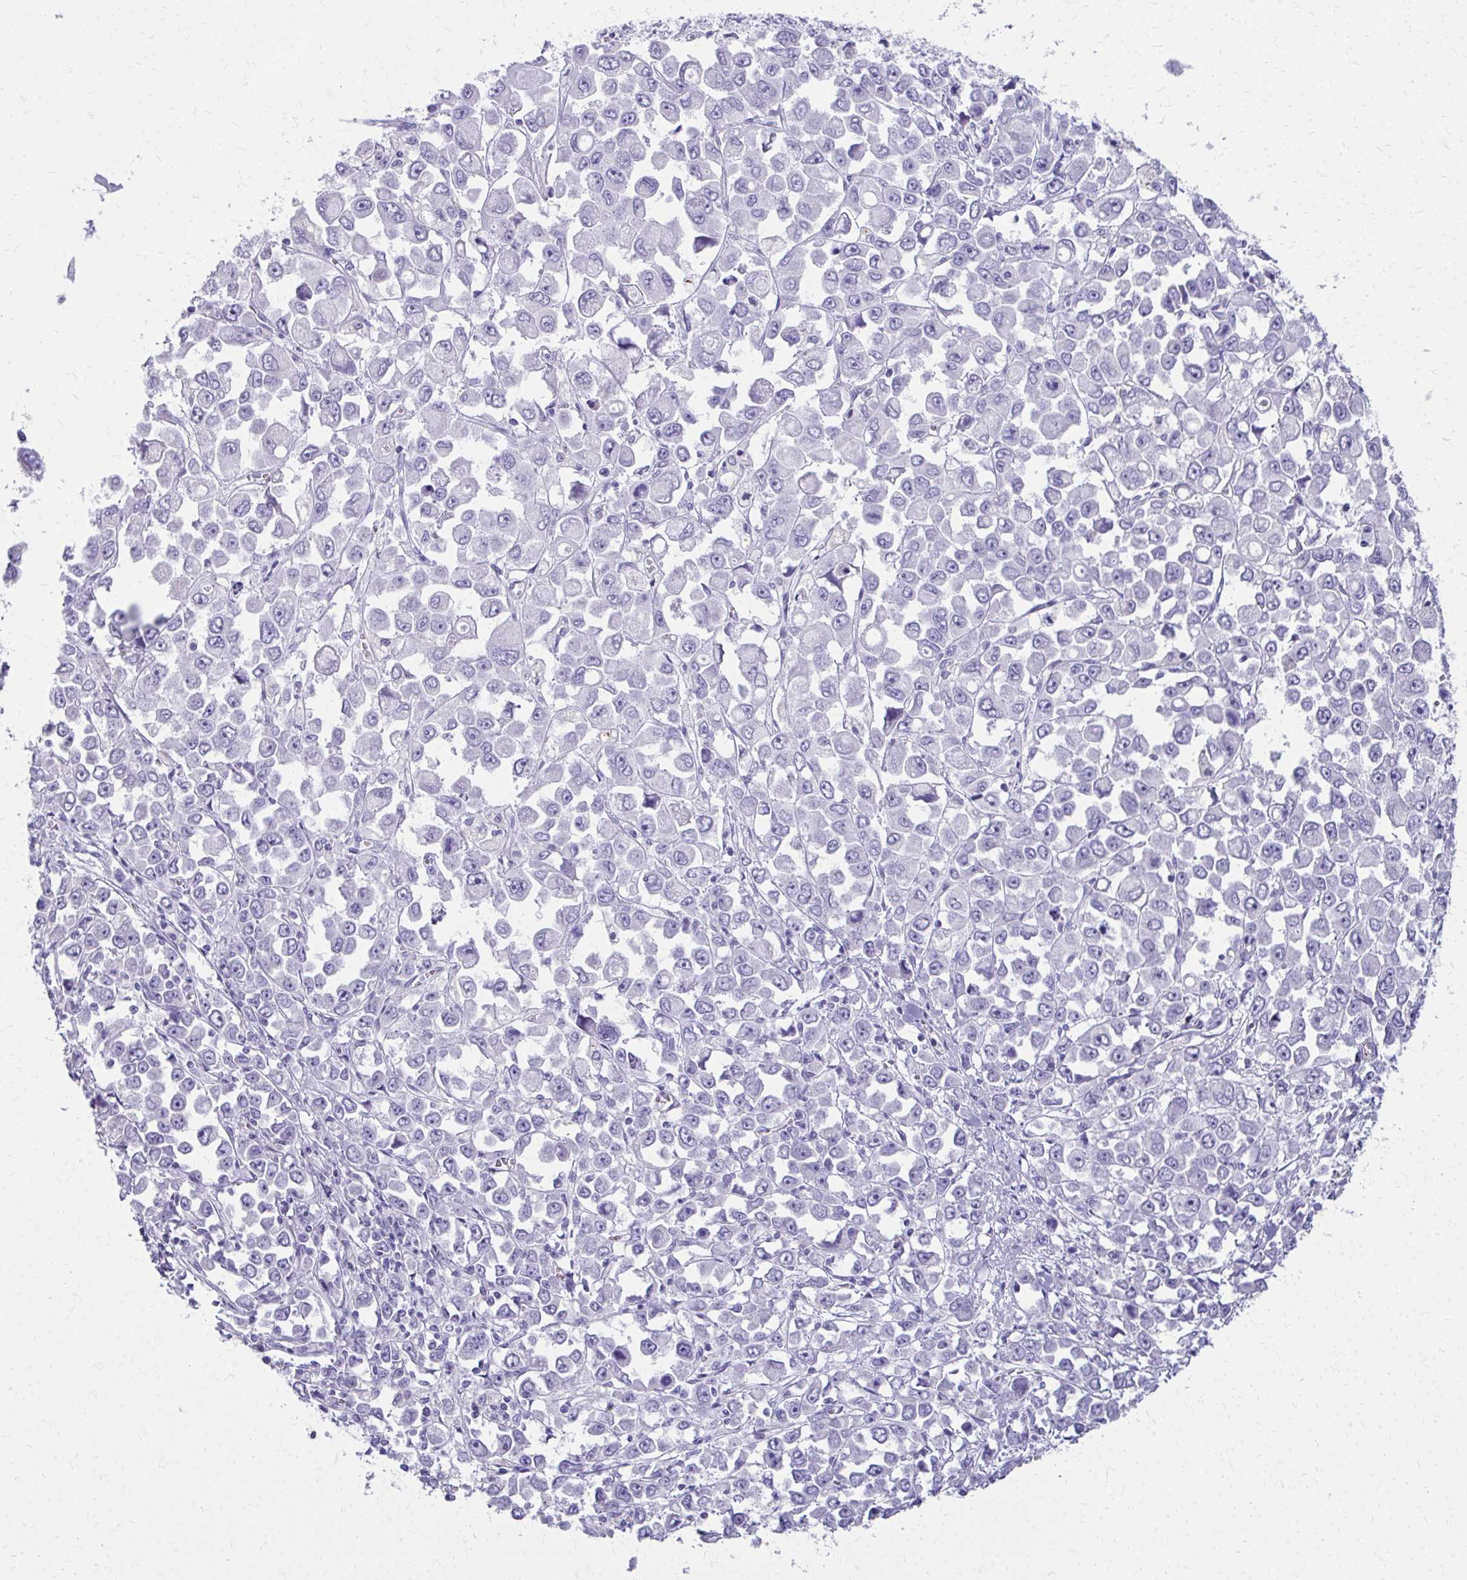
{"staining": {"intensity": "negative", "quantity": "none", "location": "none"}, "tissue": "stomach cancer", "cell_type": "Tumor cells", "image_type": "cancer", "snomed": [{"axis": "morphology", "description": "Adenocarcinoma, NOS"}, {"axis": "topography", "description": "Stomach, upper"}], "caption": "Tumor cells show no significant protein expression in adenocarcinoma (stomach).", "gene": "TRIM6", "patient": {"sex": "male", "age": 70}}